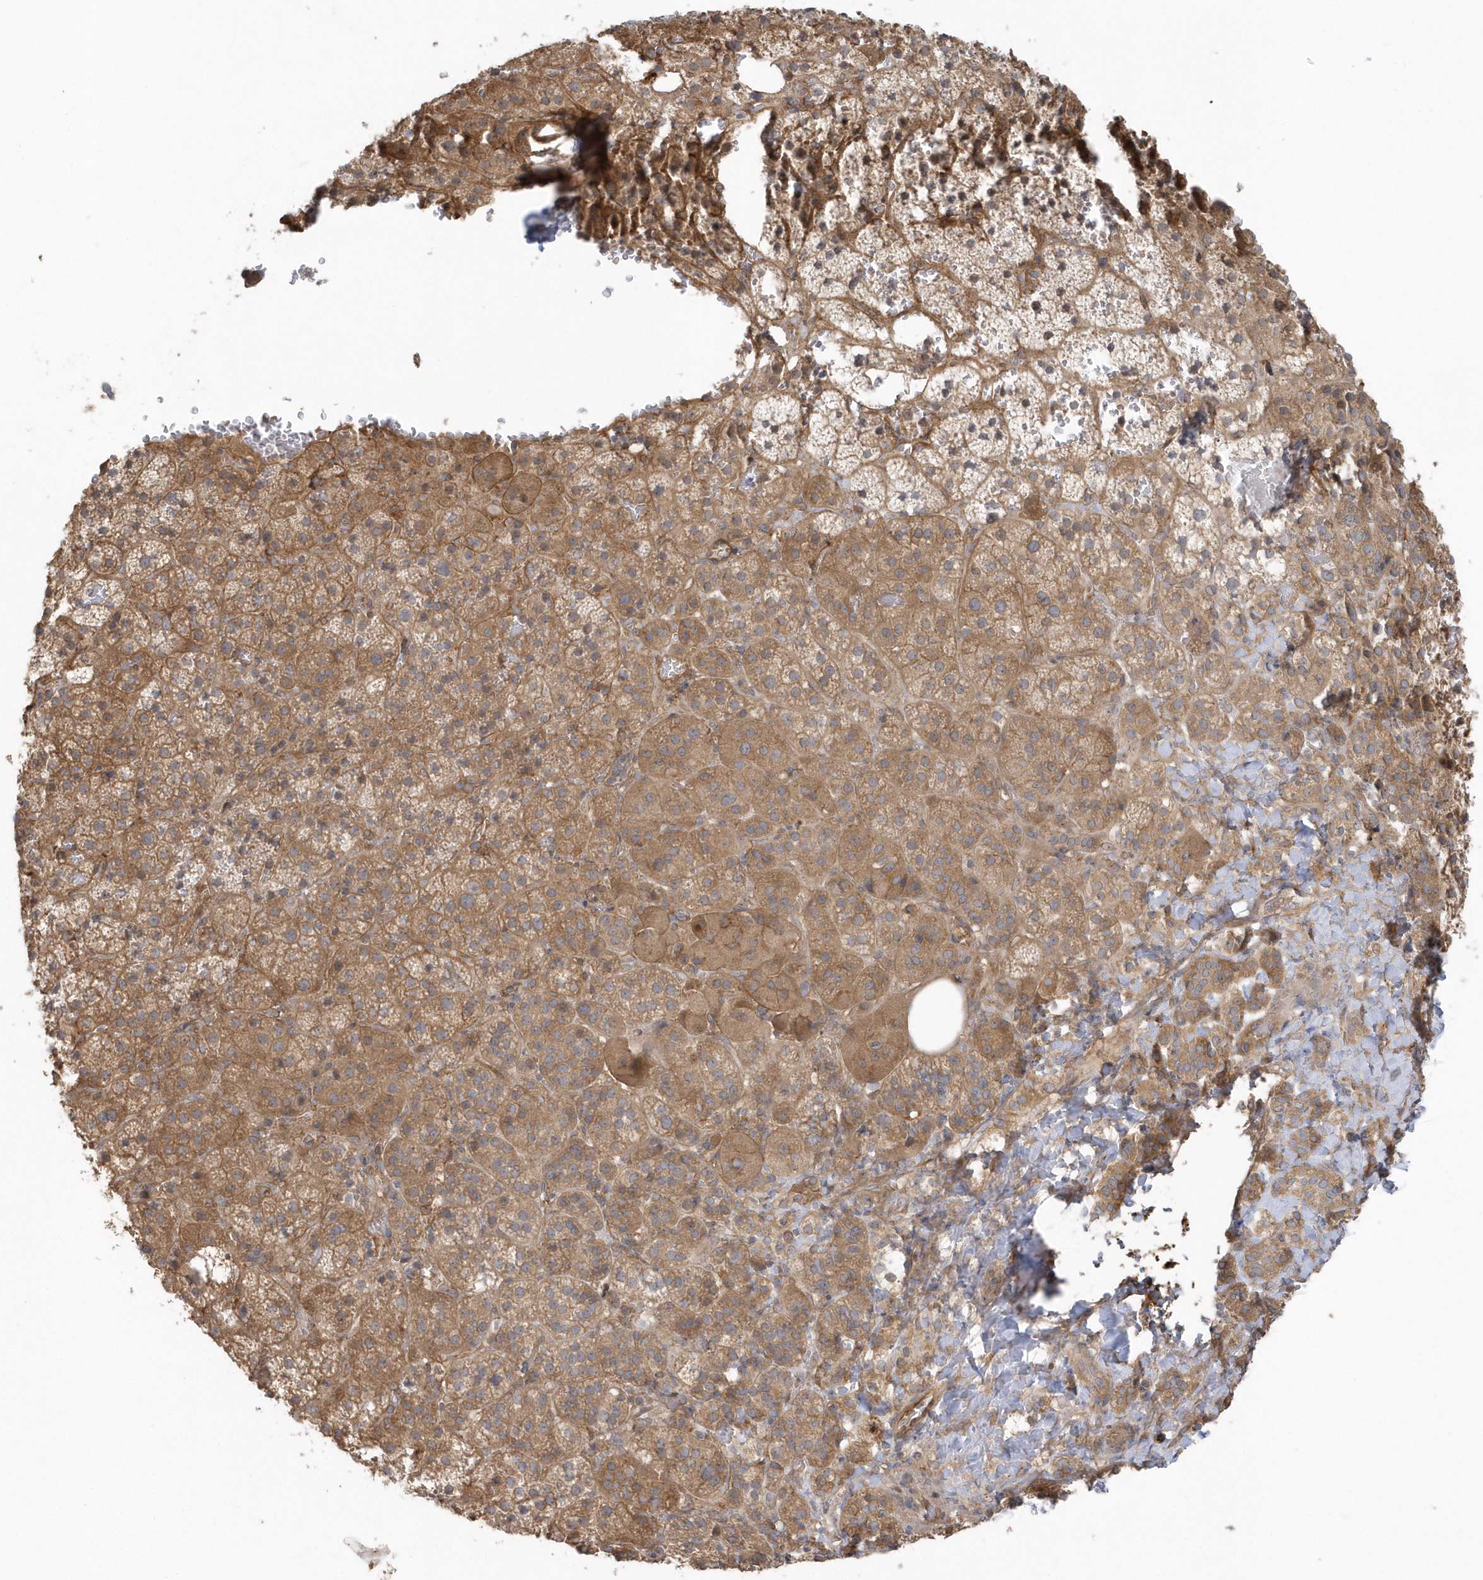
{"staining": {"intensity": "moderate", "quantity": ">75%", "location": "cytoplasmic/membranous"}, "tissue": "adrenal gland", "cell_type": "Glandular cells", "image_type": "normal", "snomed": [{"axis": "morphology", "description": "Normal tissue, NOS"}, {"axis": "topography", "description": "Adrenal gland"}], "caption": "IHC micrograph of benign adrenal gland: human adrenal gland stained using immunohistochemistry demonstrates medium levels of moderate protein expression localized specifically in the cytoplasmic/membranous of glandular cells, appearing as a cytoplasmic/membranous brown color.", "gene": "ACTR1A", "patient": {"sex": "female", "age": 59}}